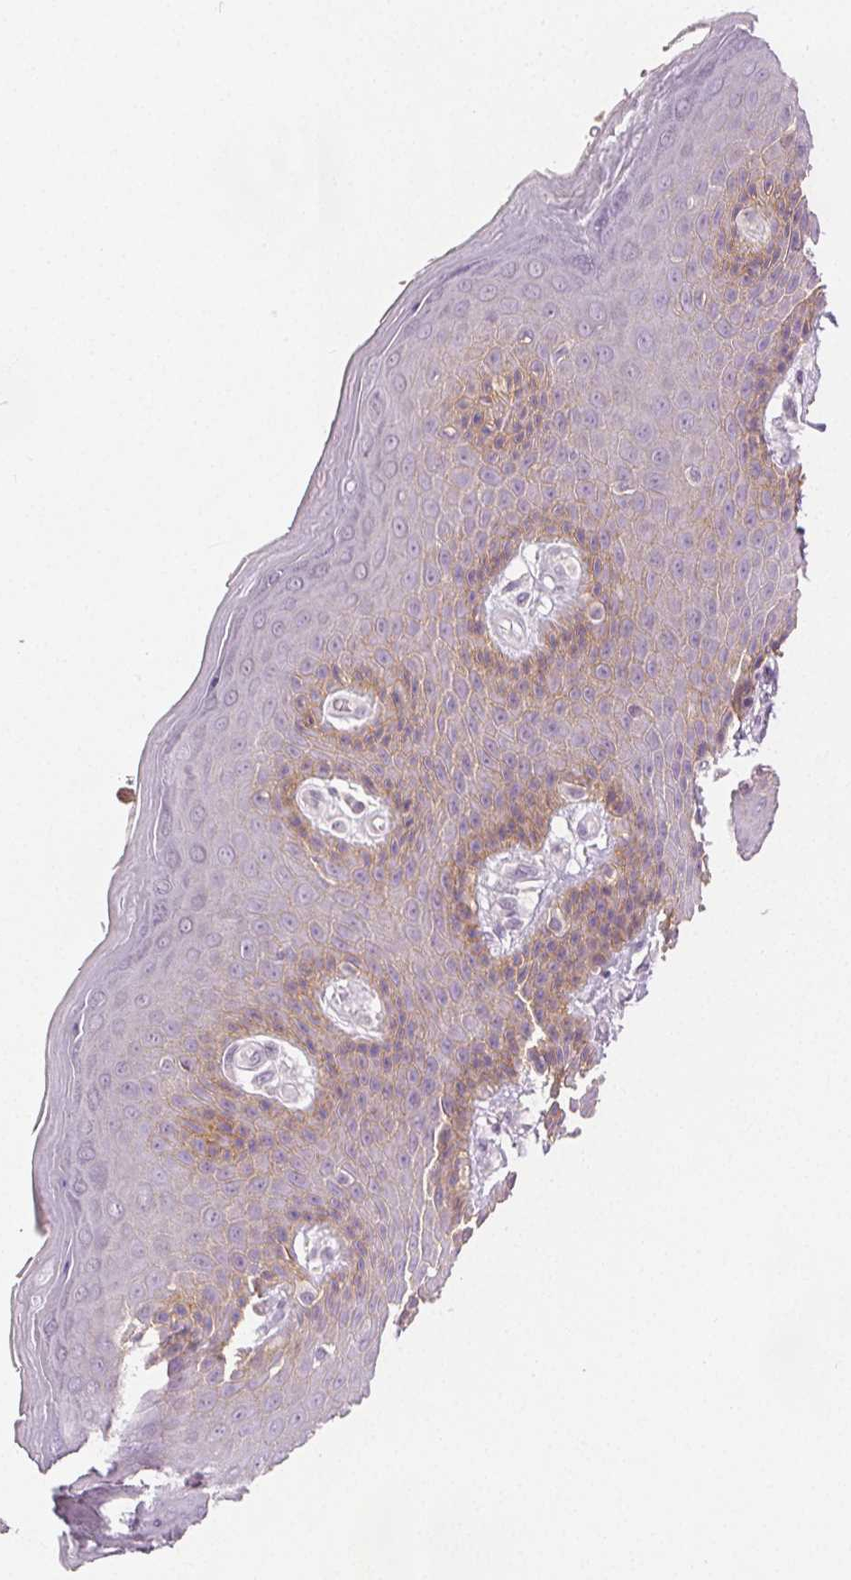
{"staining": {"intensity": "weak", "quantity": "25%-75%", "location": "cytoplasmic/membranous"}, "tissue": "skin", "cell_type": "Epidermal cells", "image_type": "normal", "snomed": [{"axis": "morphology", "description": "Normal tissue, NOS"}, {"axis": "topography", "description": "Anal"}, {"axis": "topography", "description": "Peripheral nerve tissue"}], "caption": "Normal skin was stained to show a protein in brown. There is low levels of weak cytoplasmic/membranous positivity in about 25%-75% of epidermal cells.", "gene": "CA12", "patient": {"sex": "male", "age": 51}}